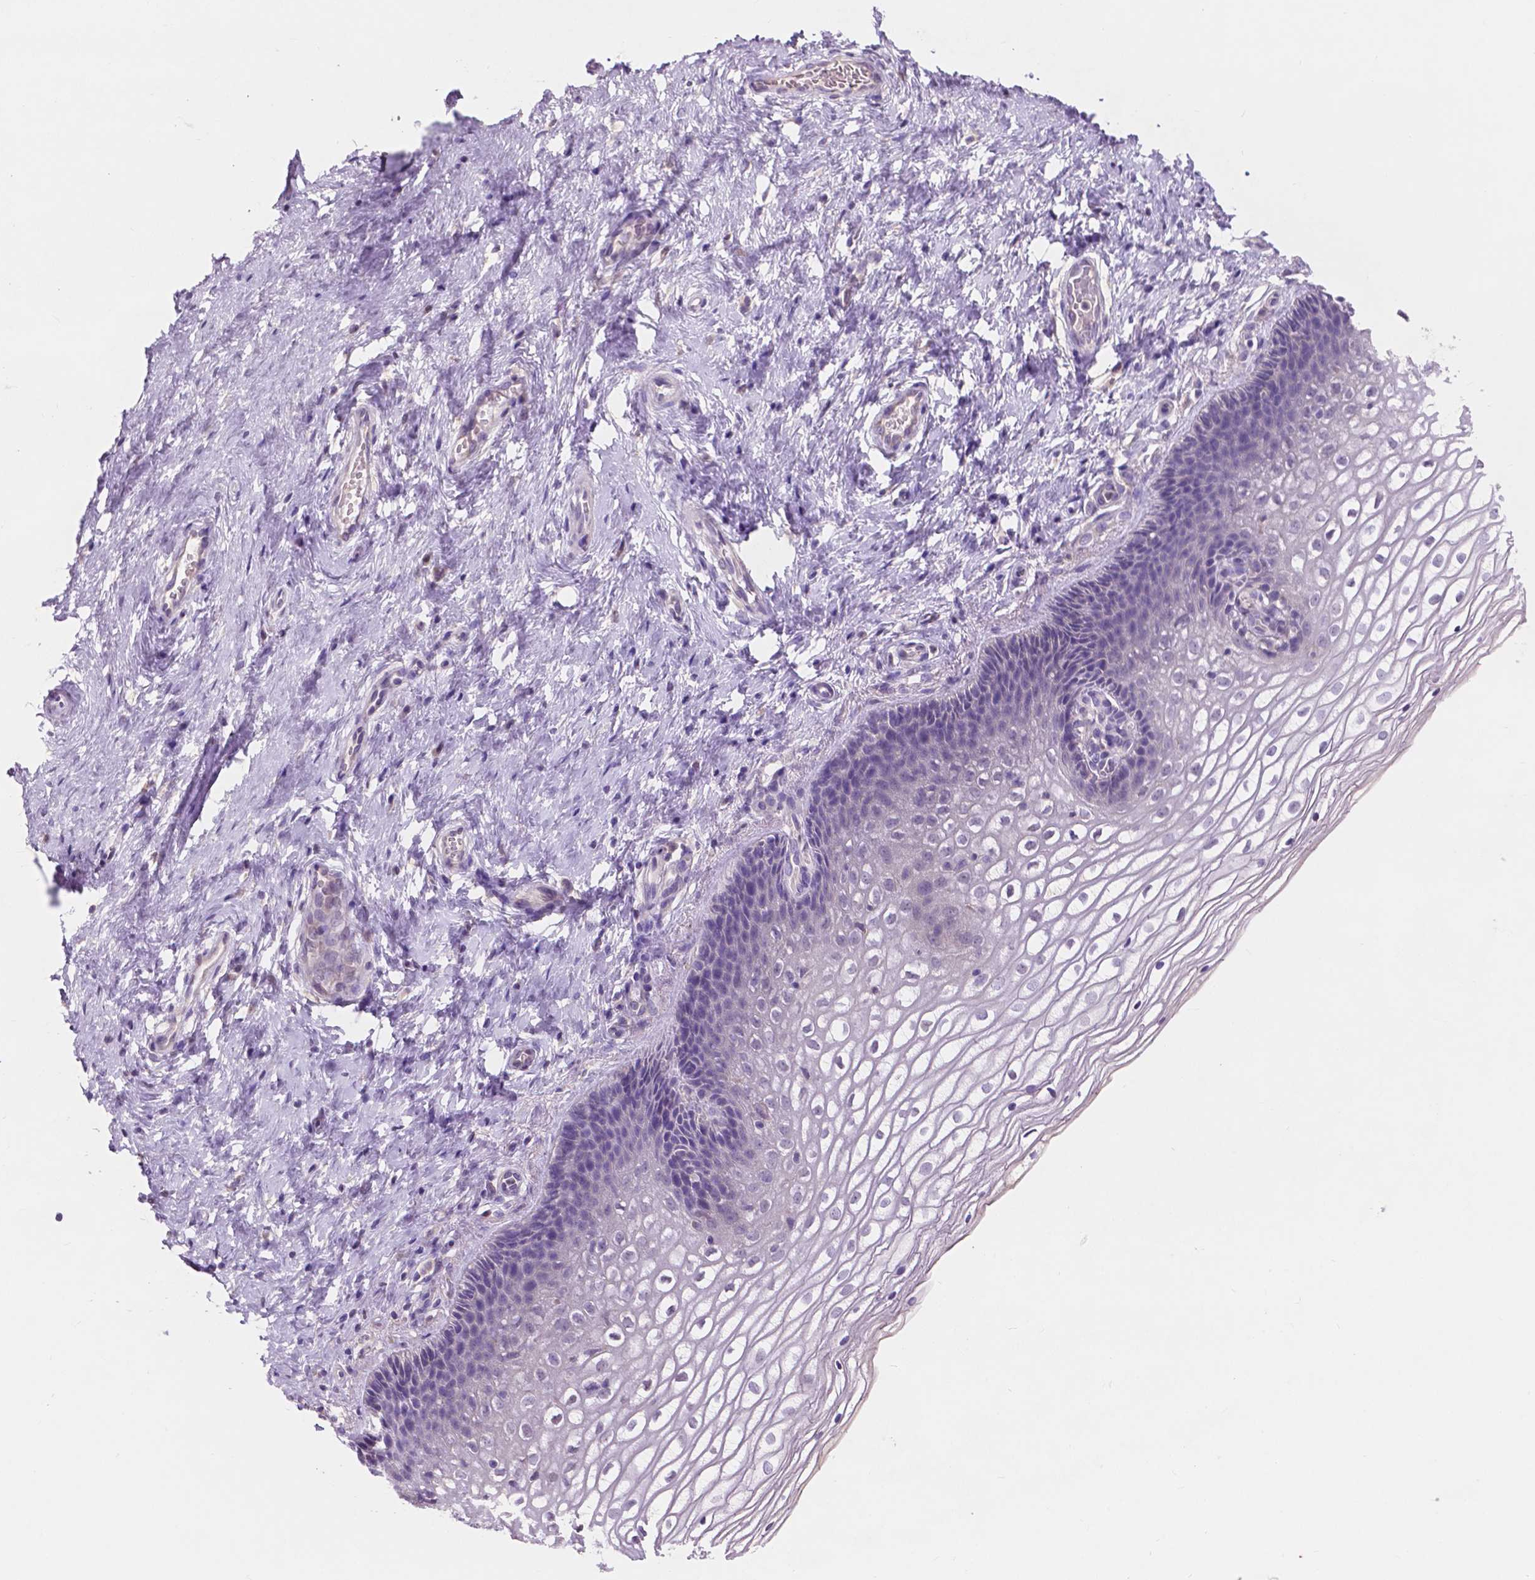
{"staining": {"intensity": "moderate", "quantity": ">75%", "location": "cytoplasmic/membranous"}, "tissue": "cervix", "cell_type": "Glandular cells", "image_type": "normal", "snomed": [{"axis": "morphology", "description": "Normal tissue, NOS"}, {"axis": "topography", "description": "Cervix"}], "caption": "Immunohistochemical staining of normal human cervix demonstrates medium levels of moderate cytoplasmic/membranous staining in about >75% of glandular cells. The staining was performed using DAB to visualize the protein expression in brown, while the nuclei were stained in blue with hematoxylin (Magnification: 20x).", "gene": "IREB2", "patient": {"sex": "female", "age": 34}}